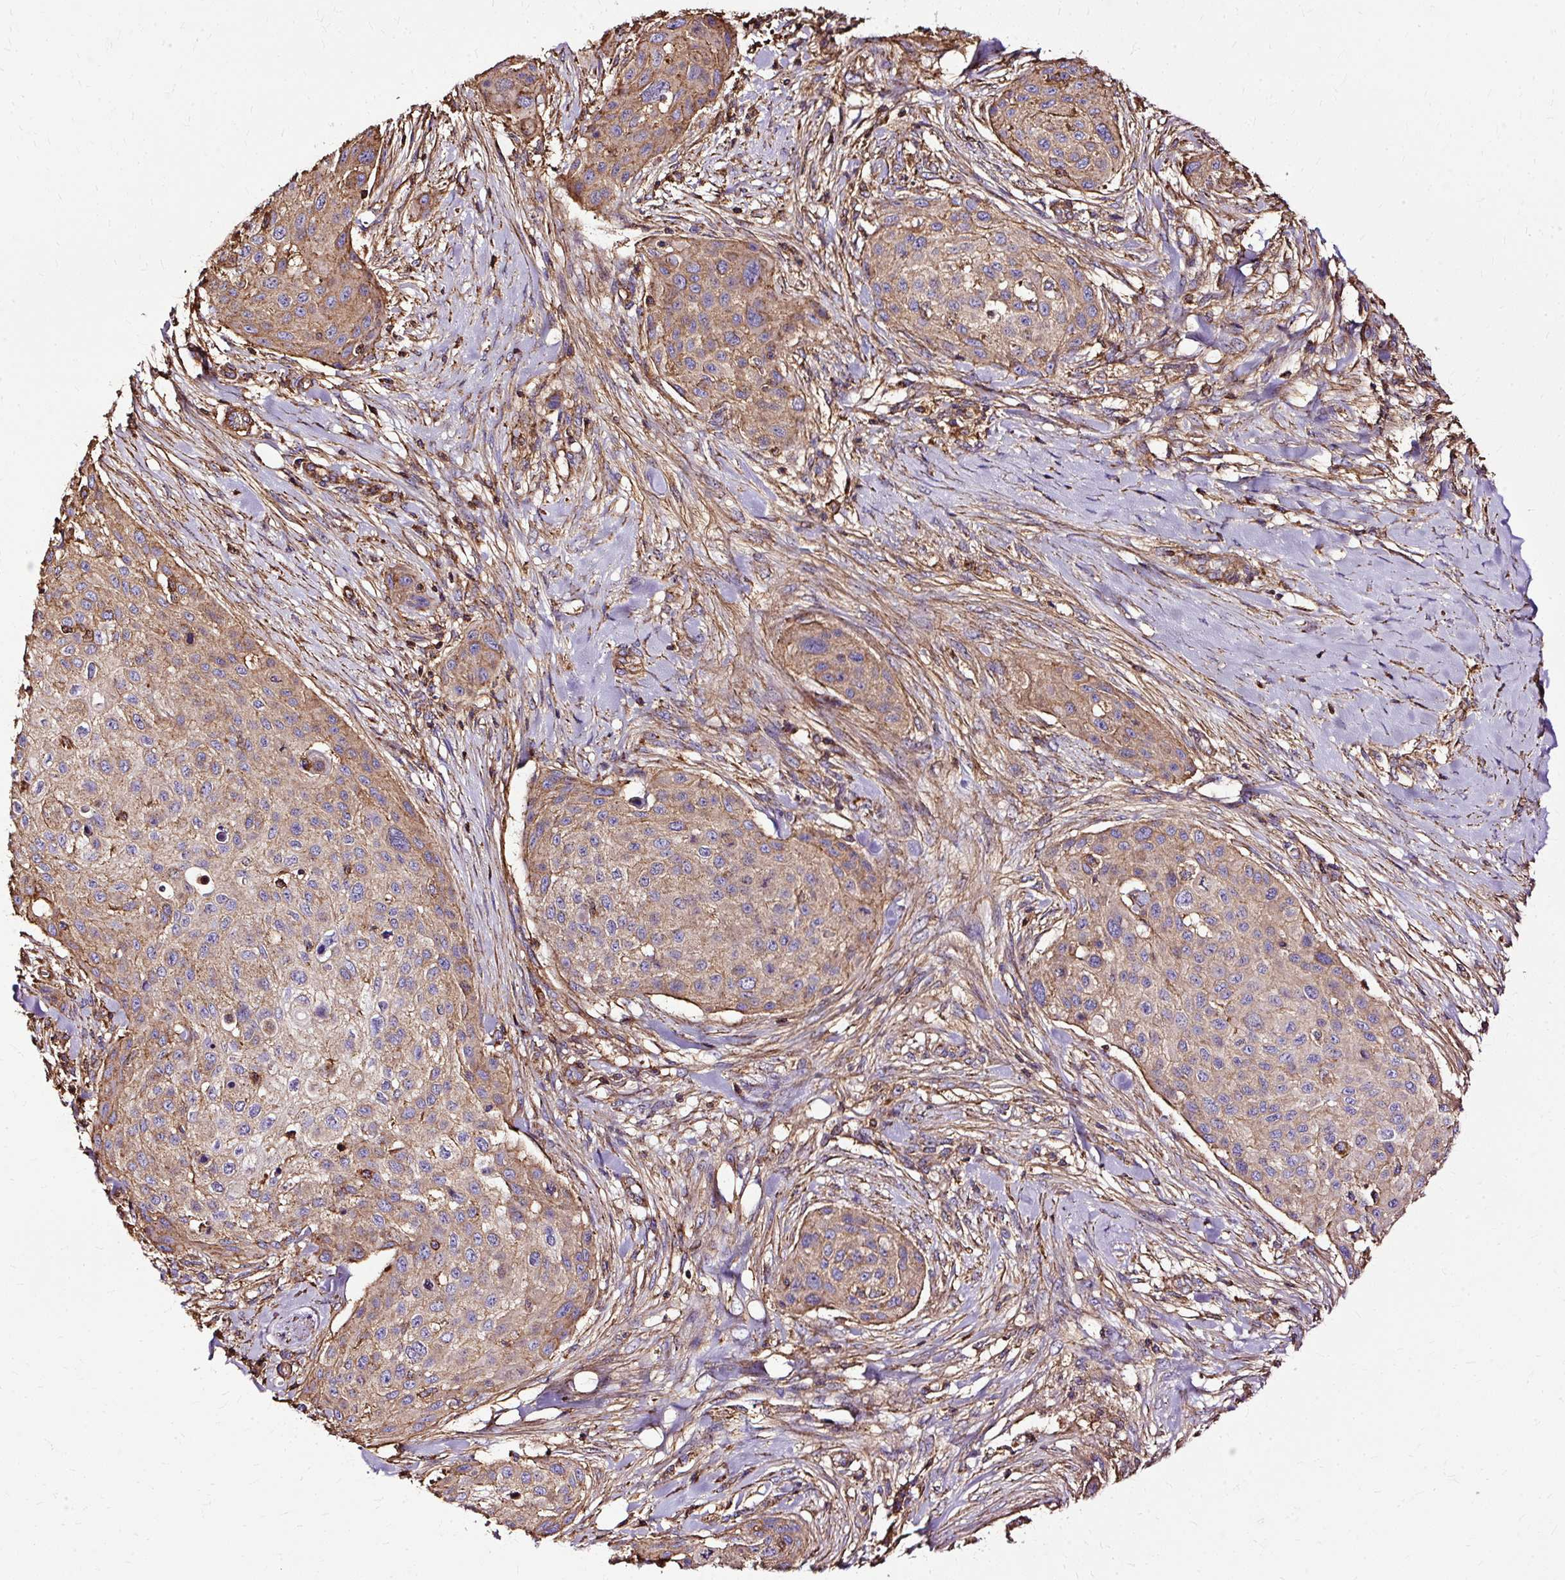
{"staining": {"intensity": "moderate", "quantity": ">75%", "location": "cytoplasmic/membranous"}, "tissue": "skin cancer", "cell_type": "Tumor cells", "image_type": "cancer", "snomed": [{"axis": "morphology", "description": "Squamous cell carcinoma, NOS"}, {"axis": "topography", "description": "Skin"}], "caption": "This is an image of immunohistochemistry (IHC) staining of skin squamous cell carcinoma, which shows moderate positivity in the cytoplasmic/membranous of tumor cells.", "gene": "KLHL11", "patient": {"sex": "female", "age": 87}}